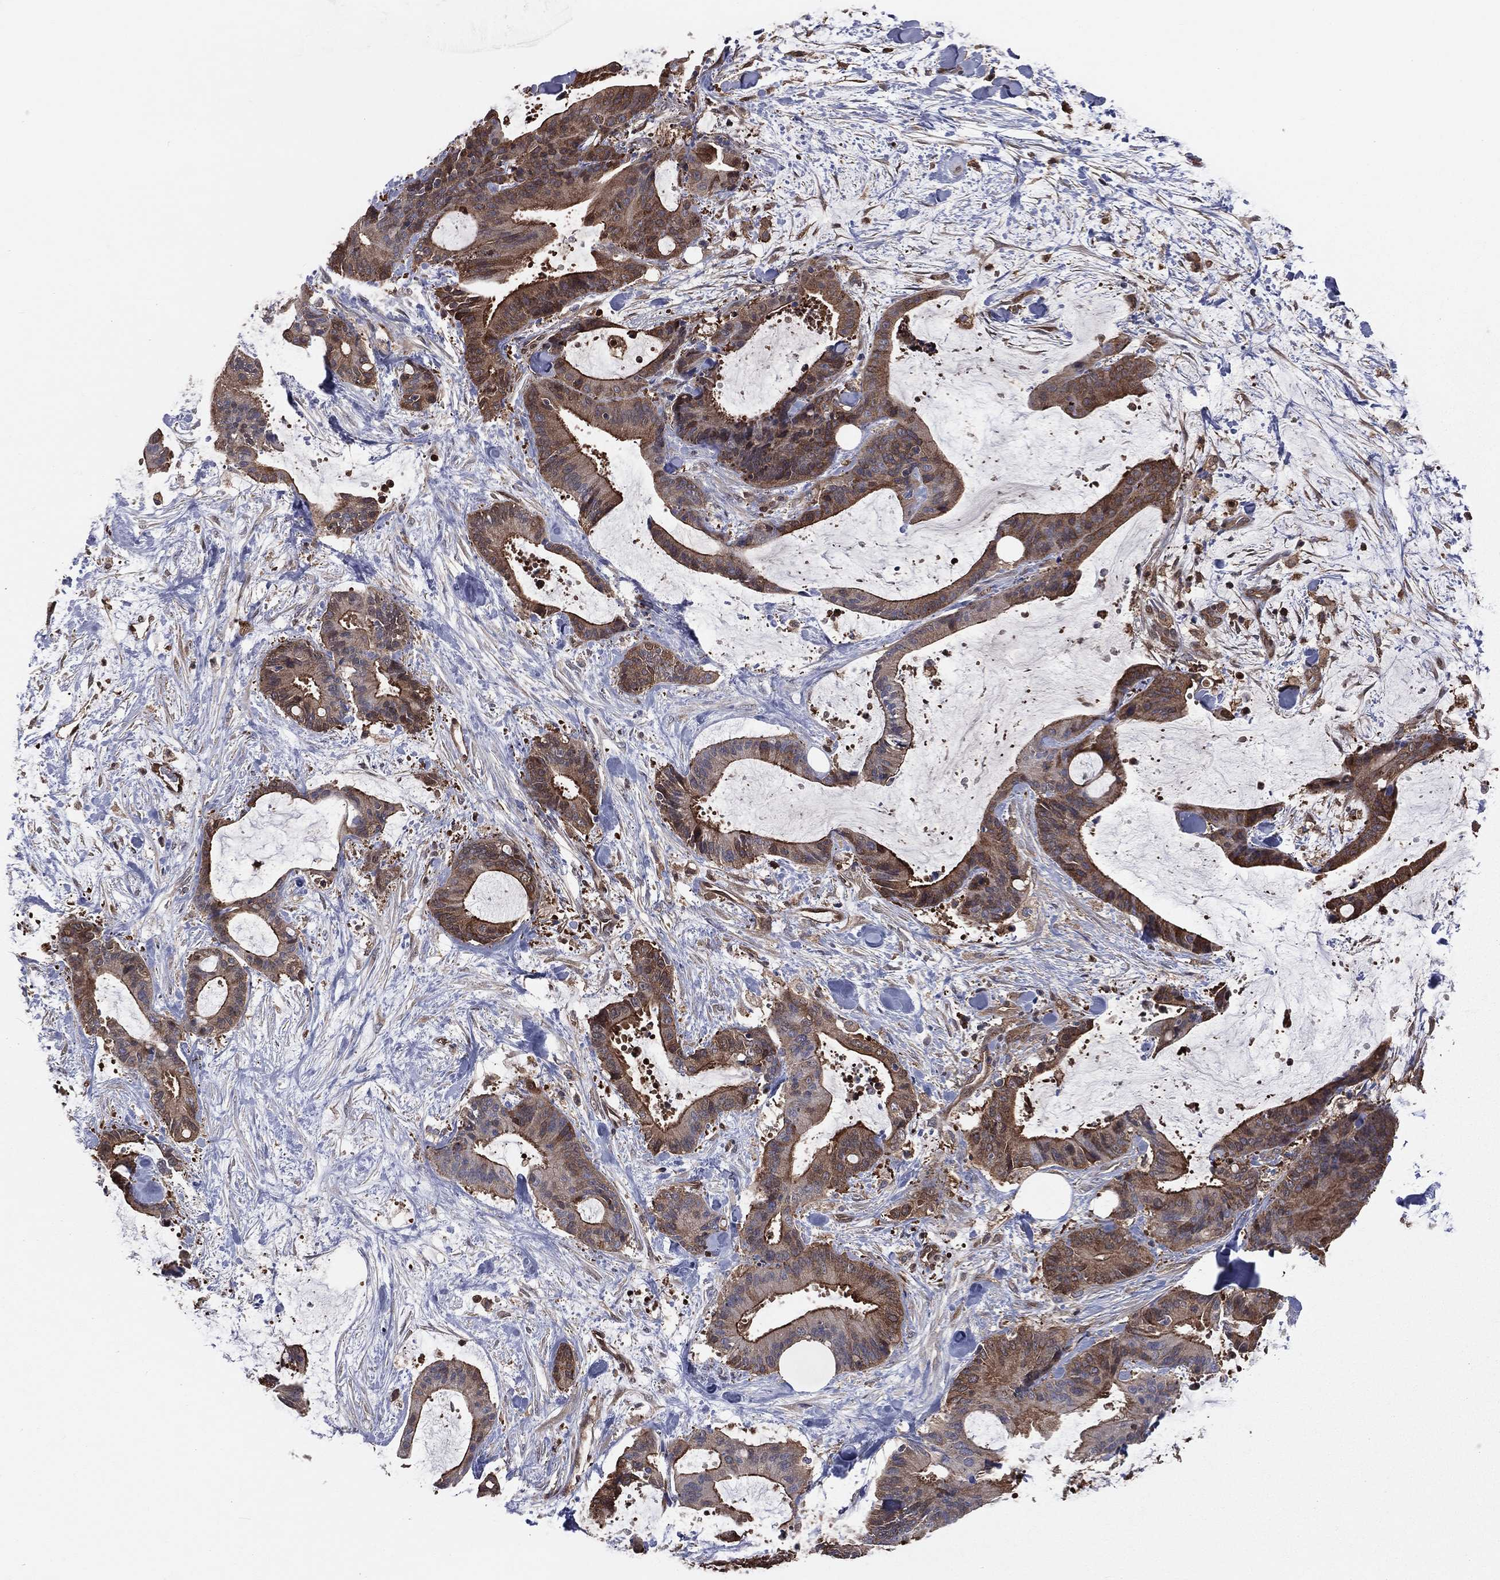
{"staining": {"intensity": "strong", "quantity": "25%-75%", "location": "cytoplasmic/membranous"}, "tissue": "liver cancer", "cell_type": "Tumor cells", "image_type": "cancer", "snomed": [{"axis": "morphology", "description": "Cholangiocarcinoma"}, {"axis": "topography", "description": "Liver"}], "caption": "Liver cholangiocarcinoma stained with a brown dye demonstrates strong cytoplasmic/membranous positive staining in approximately 25%-75% of tumor cells.", "gene": "TBC1D2", "patient": {"sex": "female", "age": 73}}